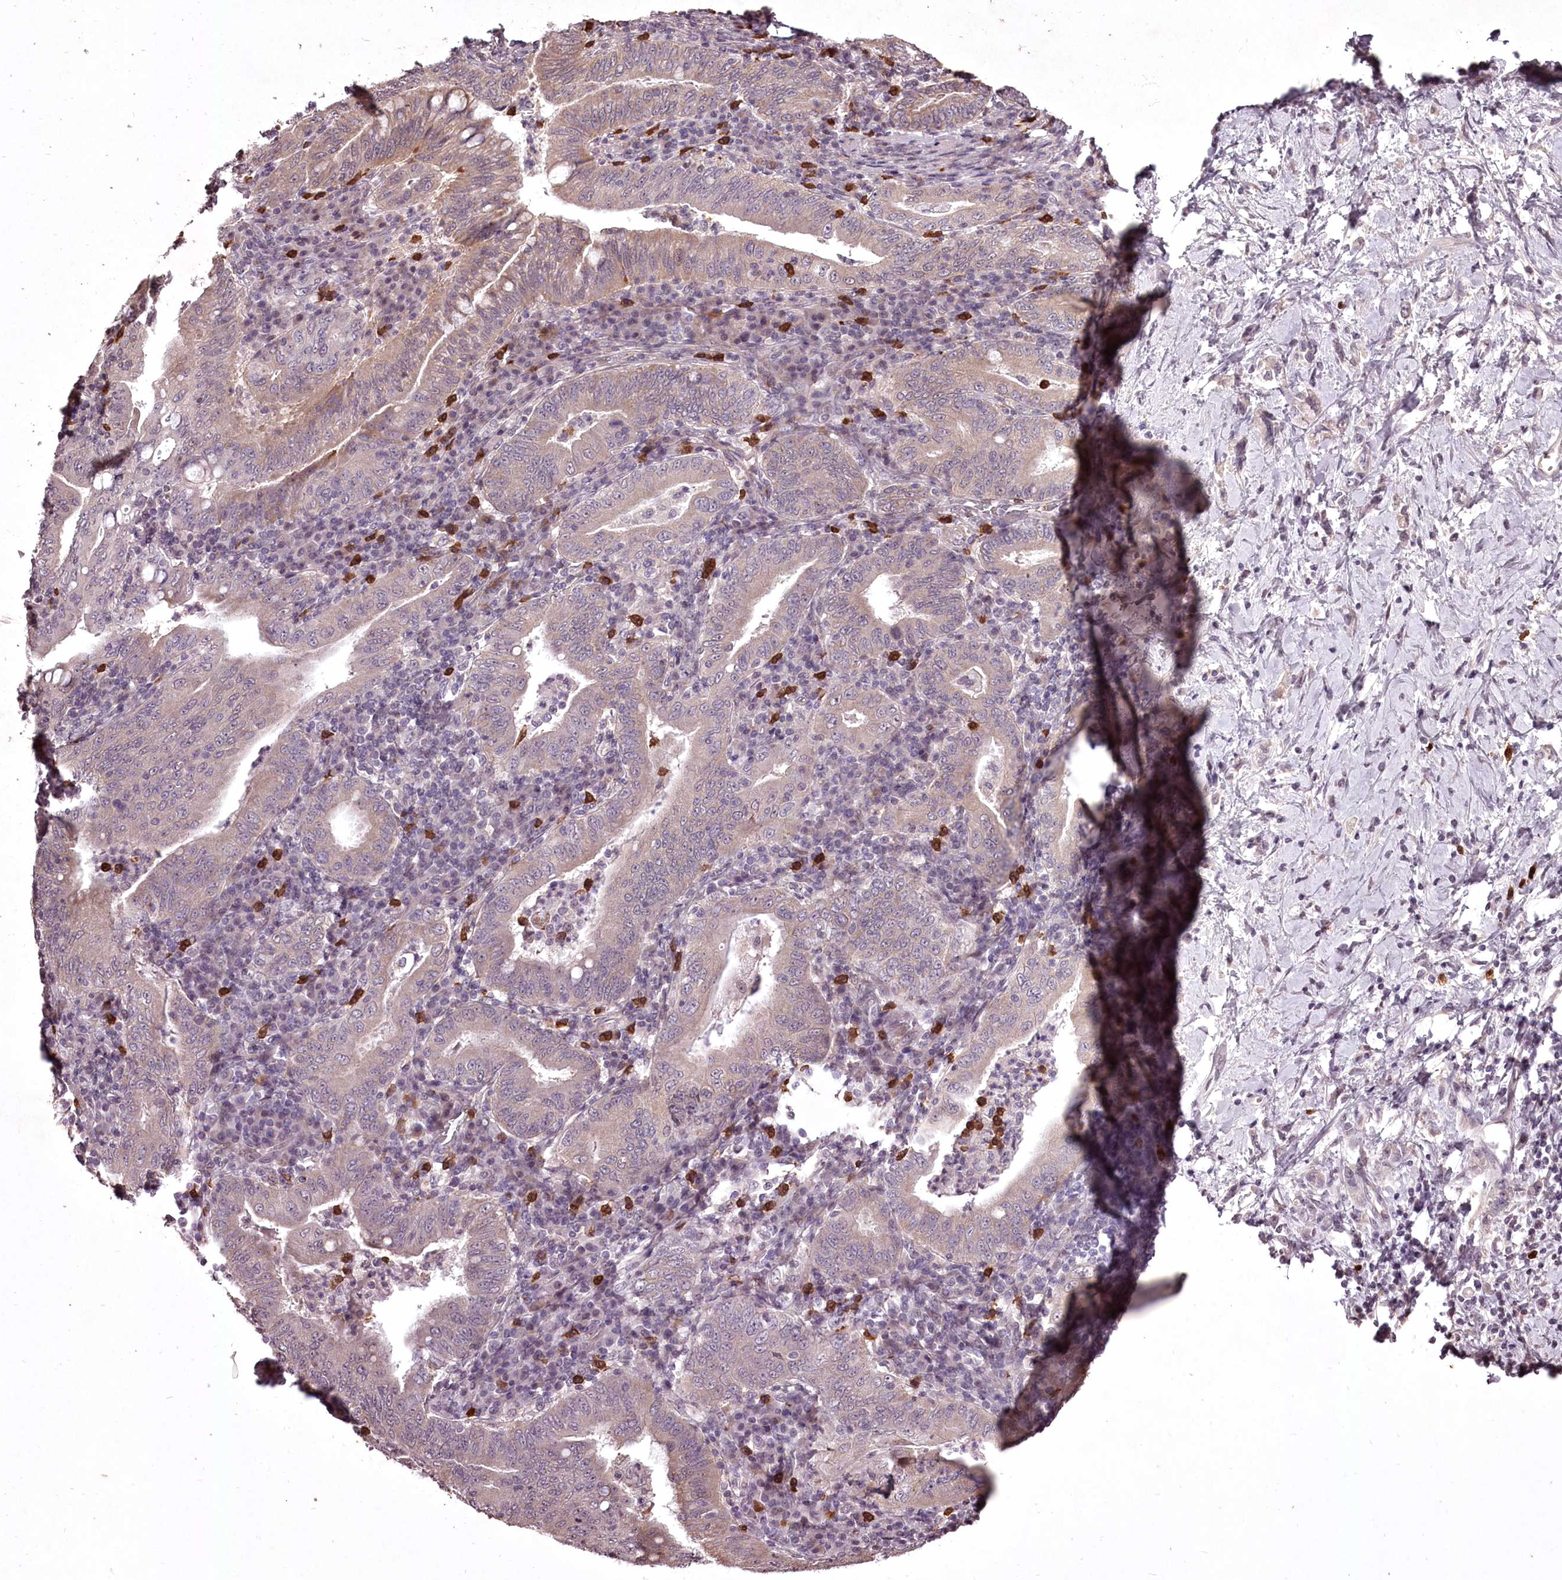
{"staining": {"intensity": "weak", "quantity": "<25%", "location": "cytoplasmic/membranous"}, "tissue": "stomach cancer", "cell_type": "Tumor cells", "image_type": "cancer", "snomed": [{"axis": "morphology", "description": "Normal tissue, NOS"}, {"axis": "morphology", "description": "Adenocarcinoma, NOS"}, {"axis": "topography", "description": "Esophagus"}, {"axis": "topography", "description": "Stomach, upper"}, {"axis": "topography", "description": "Peripheral nerve tissue"}], "caption": "Protein analysis of adenocarcinoma (stomach) reveals no significant positivity in tumor cells.", "gene": "ADRA1D", "patient": {"sex": "male", "age": 62}}